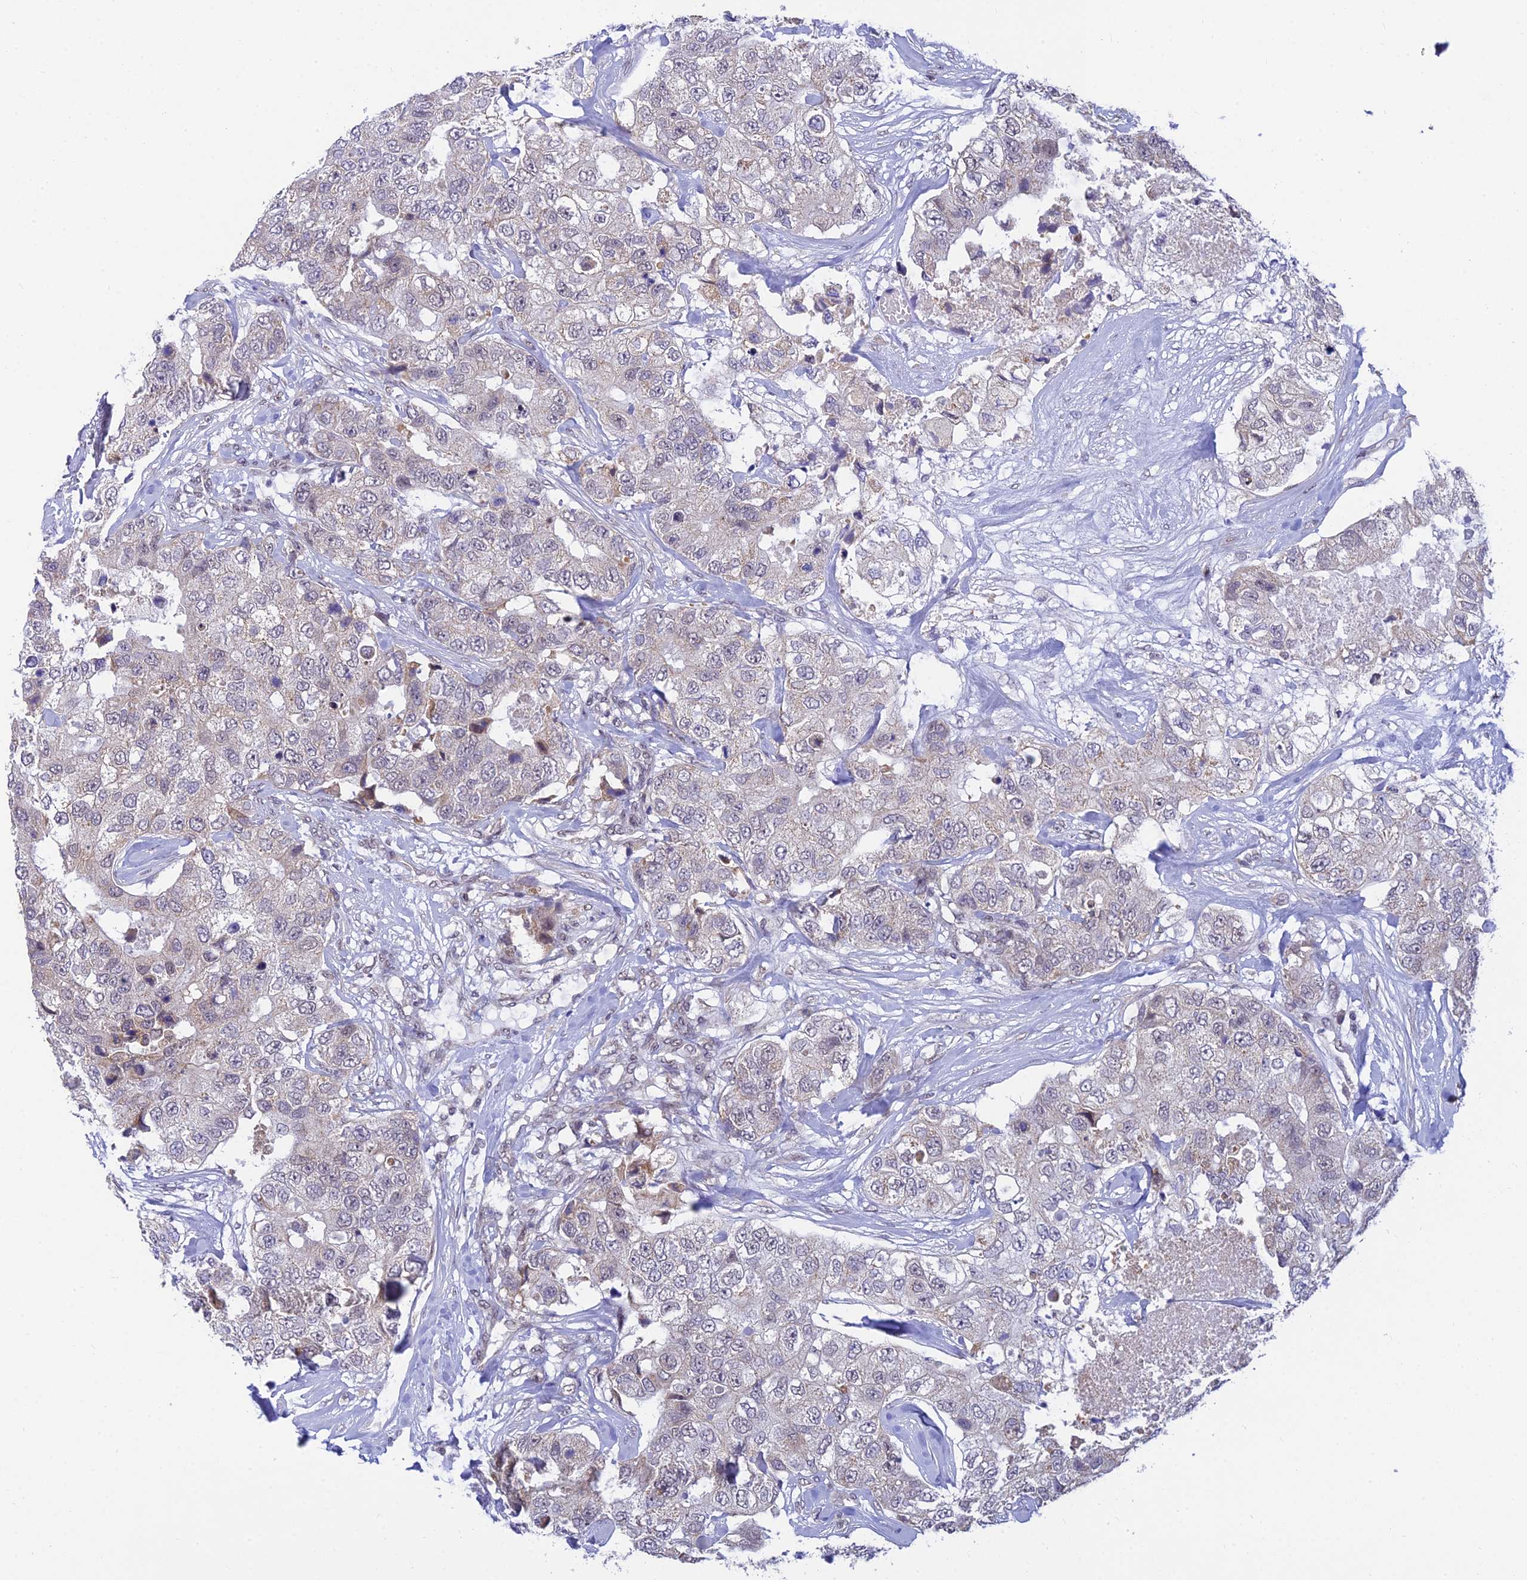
{"staining": {"intensity": "negative", "quantity": "none", "location": "none"}, "tissue": "breast cancer", "cell_type": "Tumor cells", "image_type": "cancer", "snomed": [{"axis": "morphology", "description": "Duct carcinoma"}, {"axis": "topography", "description": "Breast"}], "caption": "An immunohistochemistry (IHC) micrograph of breast cancer is shown. There is no staining in tumor cells of breast cancer. Nuclei are stained in blue.", "gene": "C2orf49", "patient": {"sex": "female", "age": 62}}